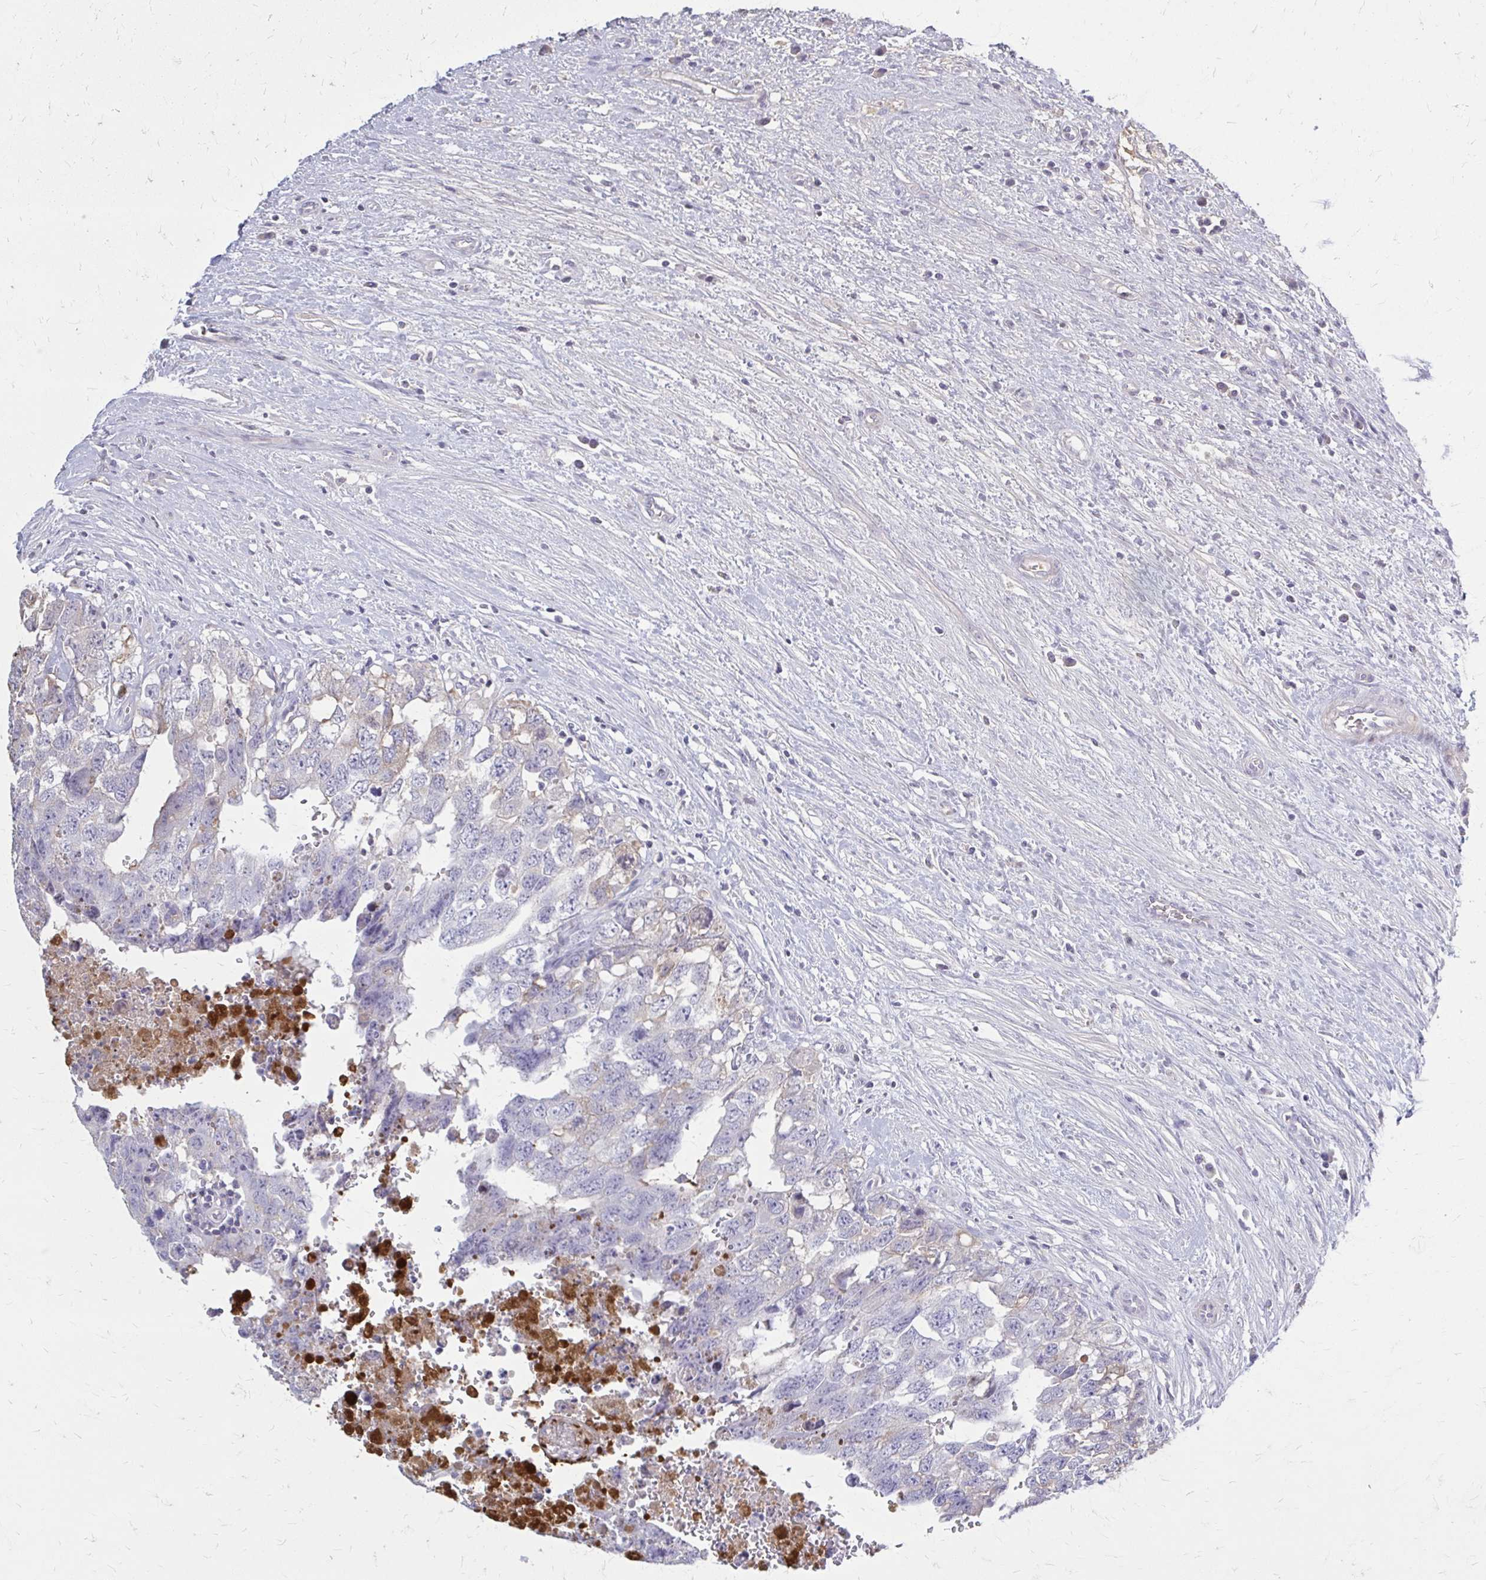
{"staining": {"intensity": "negative", "quantity": "none", "location": "none"}, "tissue": "testis cancer", "cell_type": "Tumor cells", "image_type": "cancer", "snomed": [{"axis": "morphology", "description": "Seminoma, NOS"}, {"axis": "morphology", "description": "Carcinoma, Embryonal, NOS"}, {"axis": "topography", "description": "Testis"}], "caption": "An immunohistochemistry (IHC) photomicrograph of testis cancer is shown. There is no staining in tumor cells of testis cancer. (Brightfield microscopy of DAB IHC at high magnification).", "gene": "SERPIND1", "patient": {"sex": "male", "age": 29}}